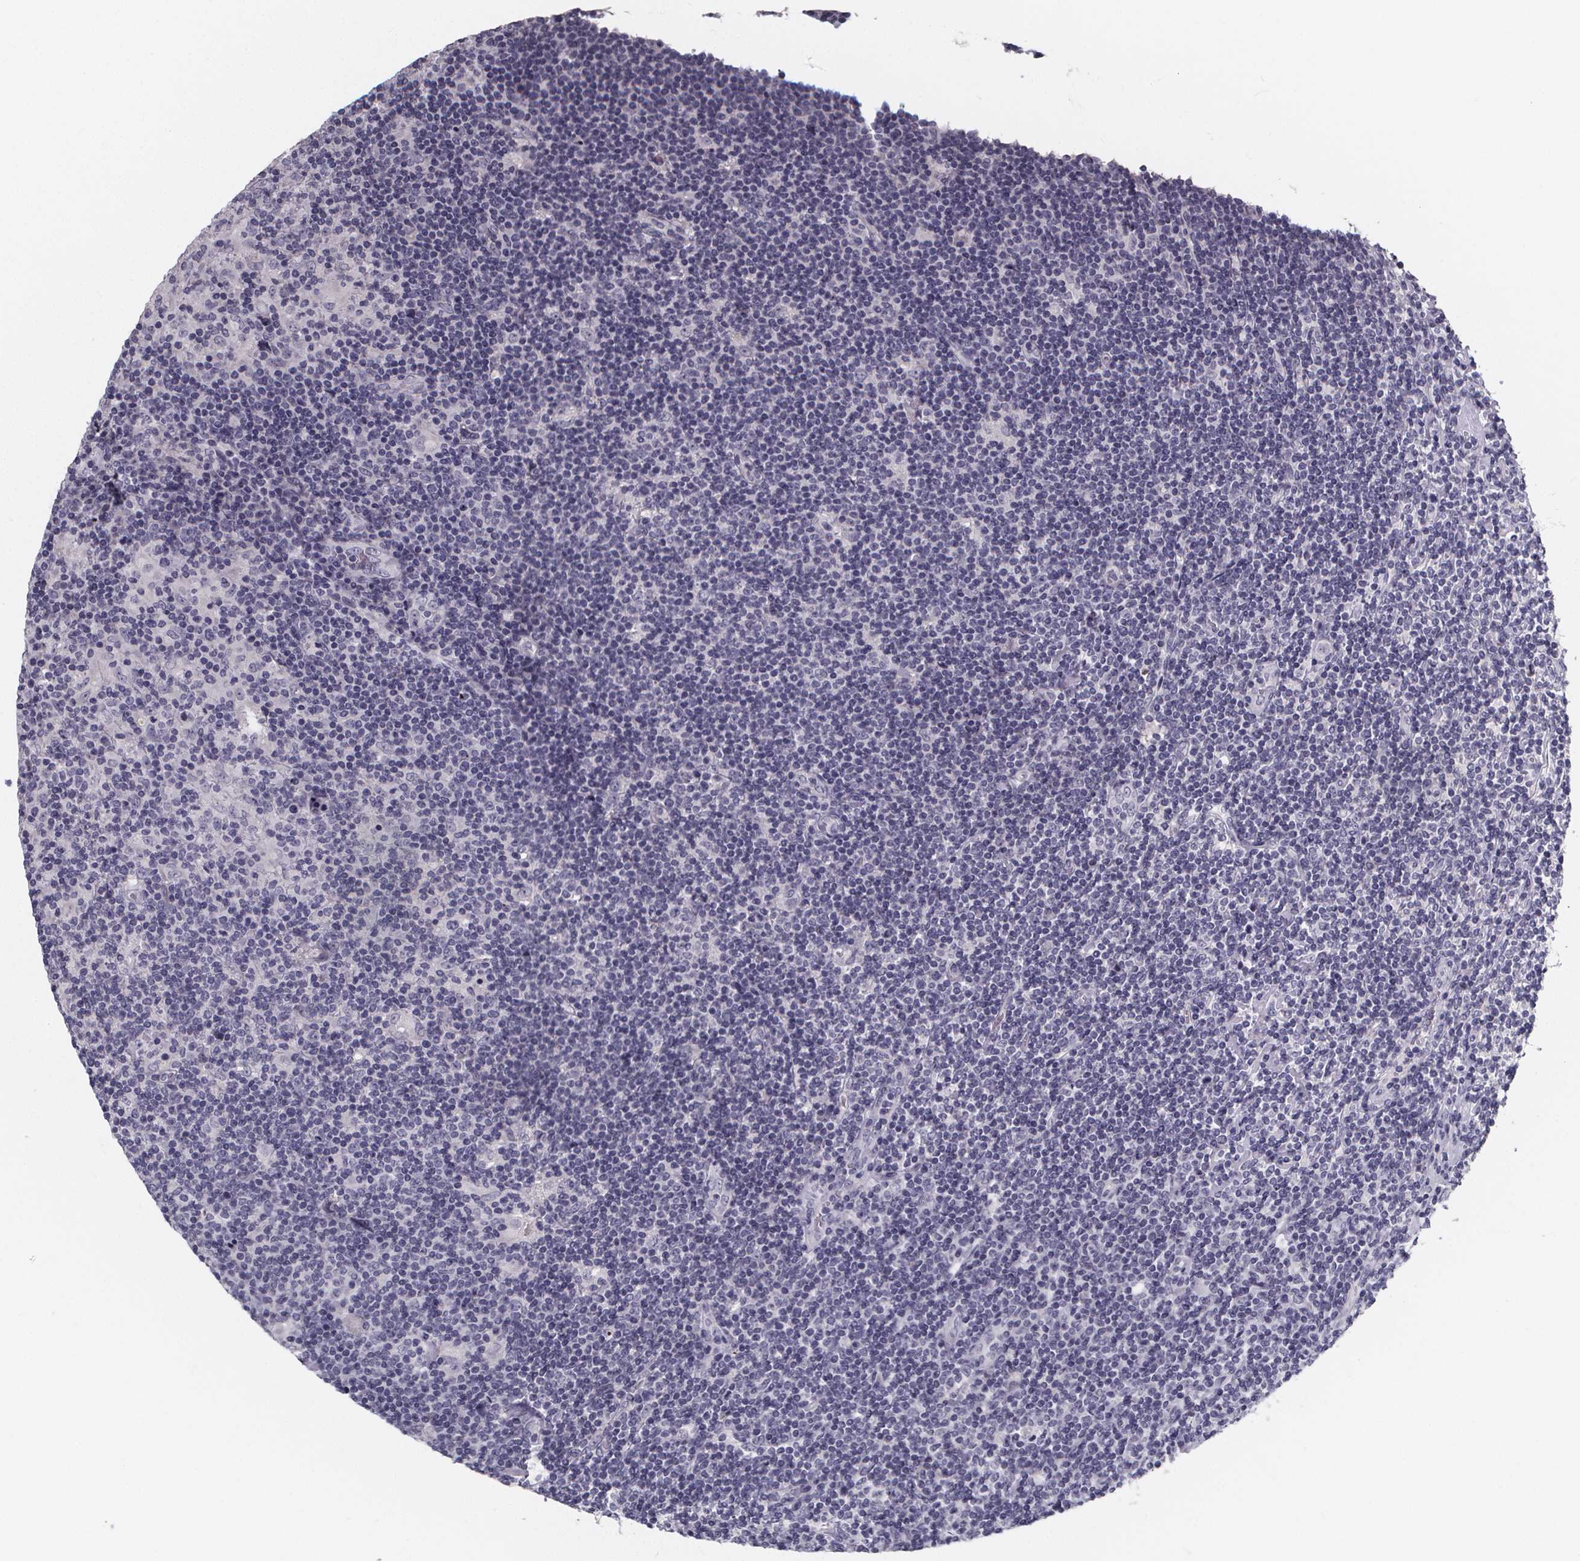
{"staining": {"intensity": "negative", "quantity": "none", "location": "none"}, "tissue": "lymphoma", "cell_type": "Tumor cells", "image_type": "cancer", "snomed": [{"axis": "morphology", "description": "Hodgkin's disease, NOS"}, {"axis": "topography", "description": "Lymph node"}], "caption": "Immunohistochemistry photomicrograph of Hodgkin's disease stained for a protein (brown), which reveals no expression in tumor cells.", "gene": "AGT", "patient": {"sex": "male", "age": 40}}